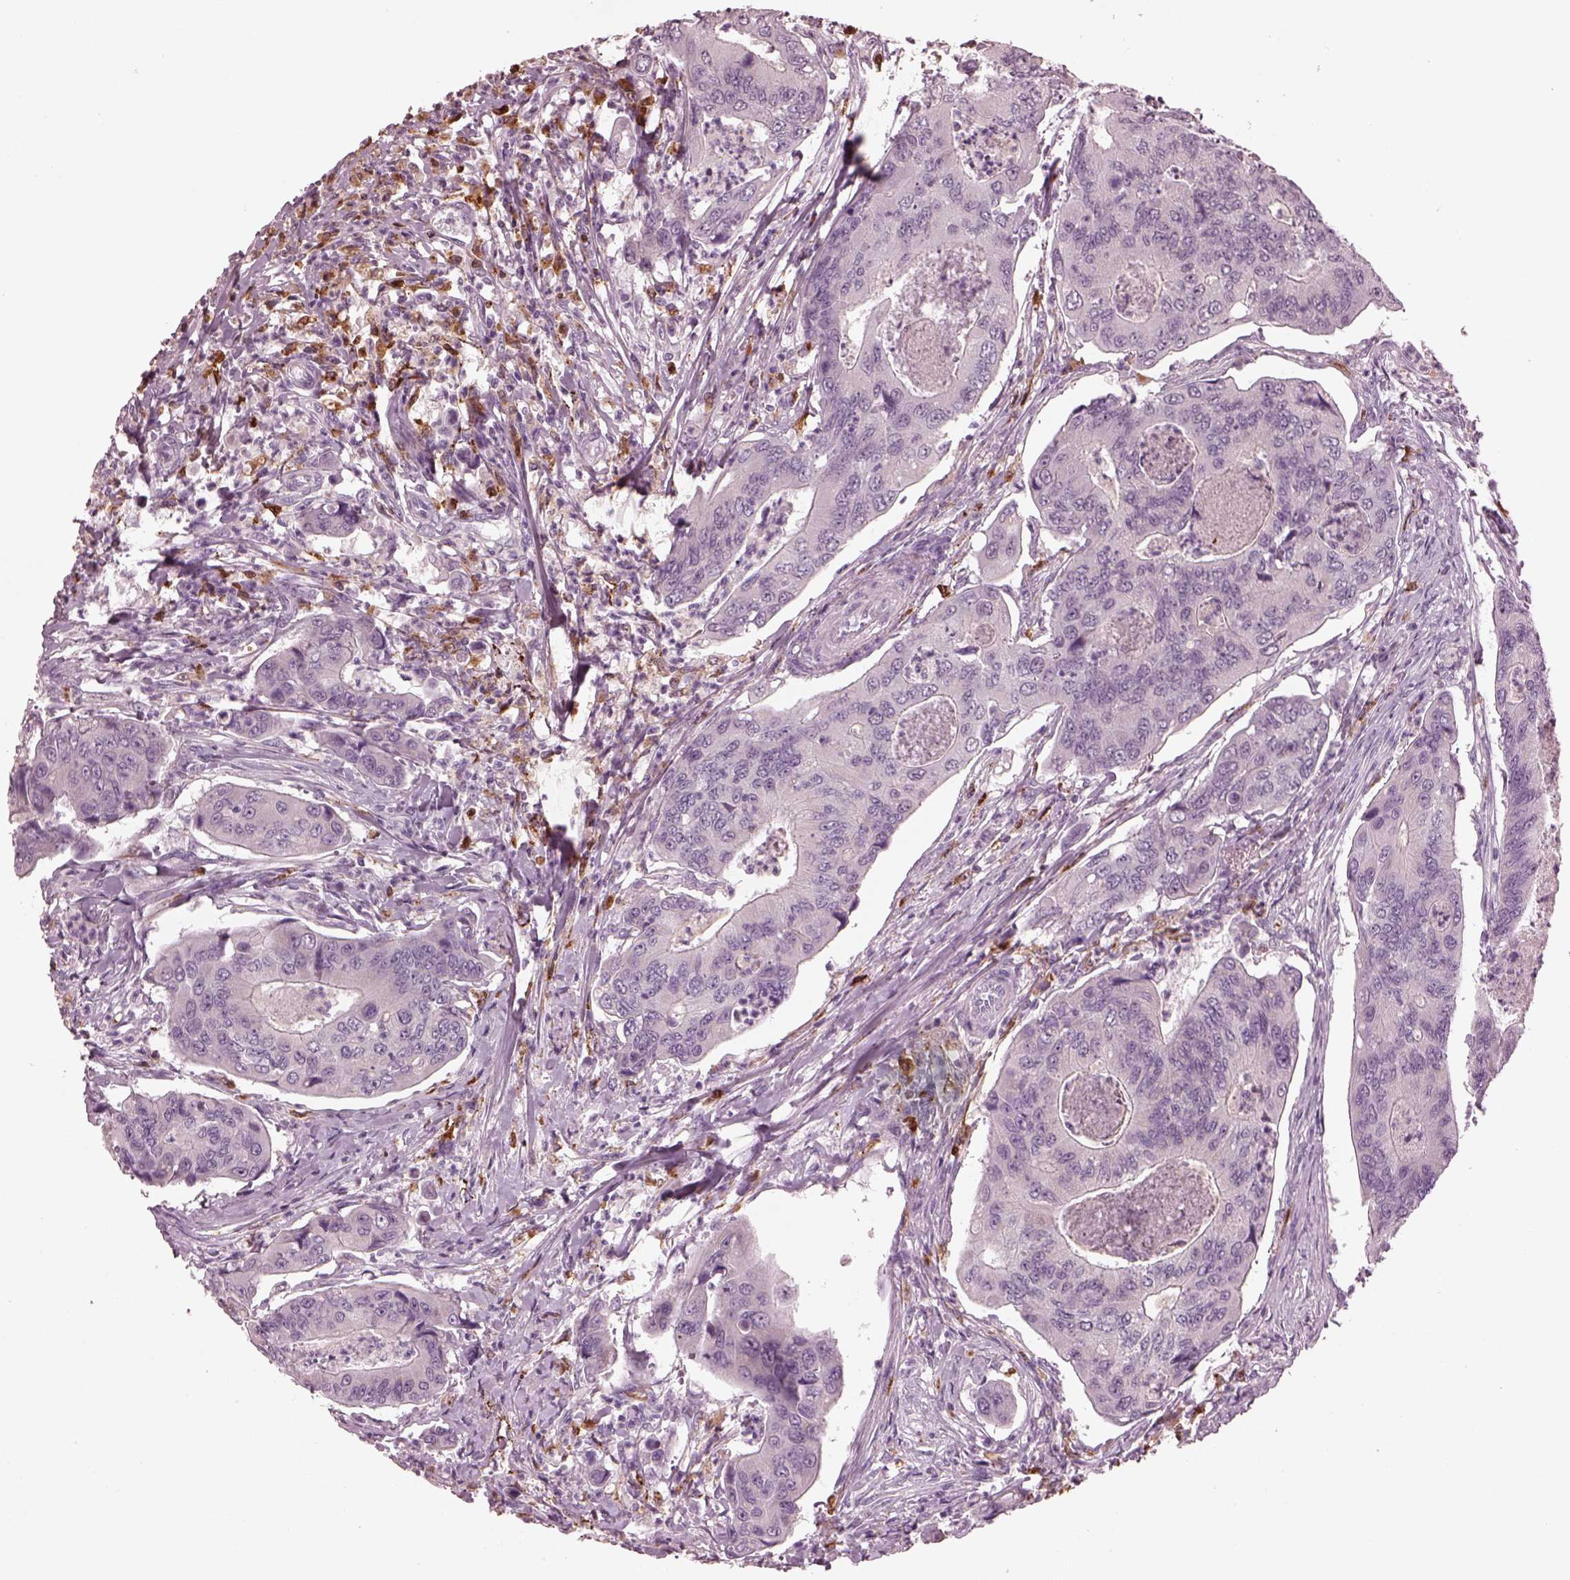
{"staining": {"intensity": "negative", "quantity": "none", "location": "none"}, "tissue": "colorectal cancer", "cell_type": "Tumor cells", "image_type": "cancer", "snomed": [{"axis": "morphology", "description": "Adenocarcinoma, NOS"}, {"axis": "topography", "description": "Colon"}], "caption": "The micrograph reveals no staining of tumor cells in colorectal cancer.", "gene": "SLAMF8", "patient": {"sex": "female", "age": 67}}